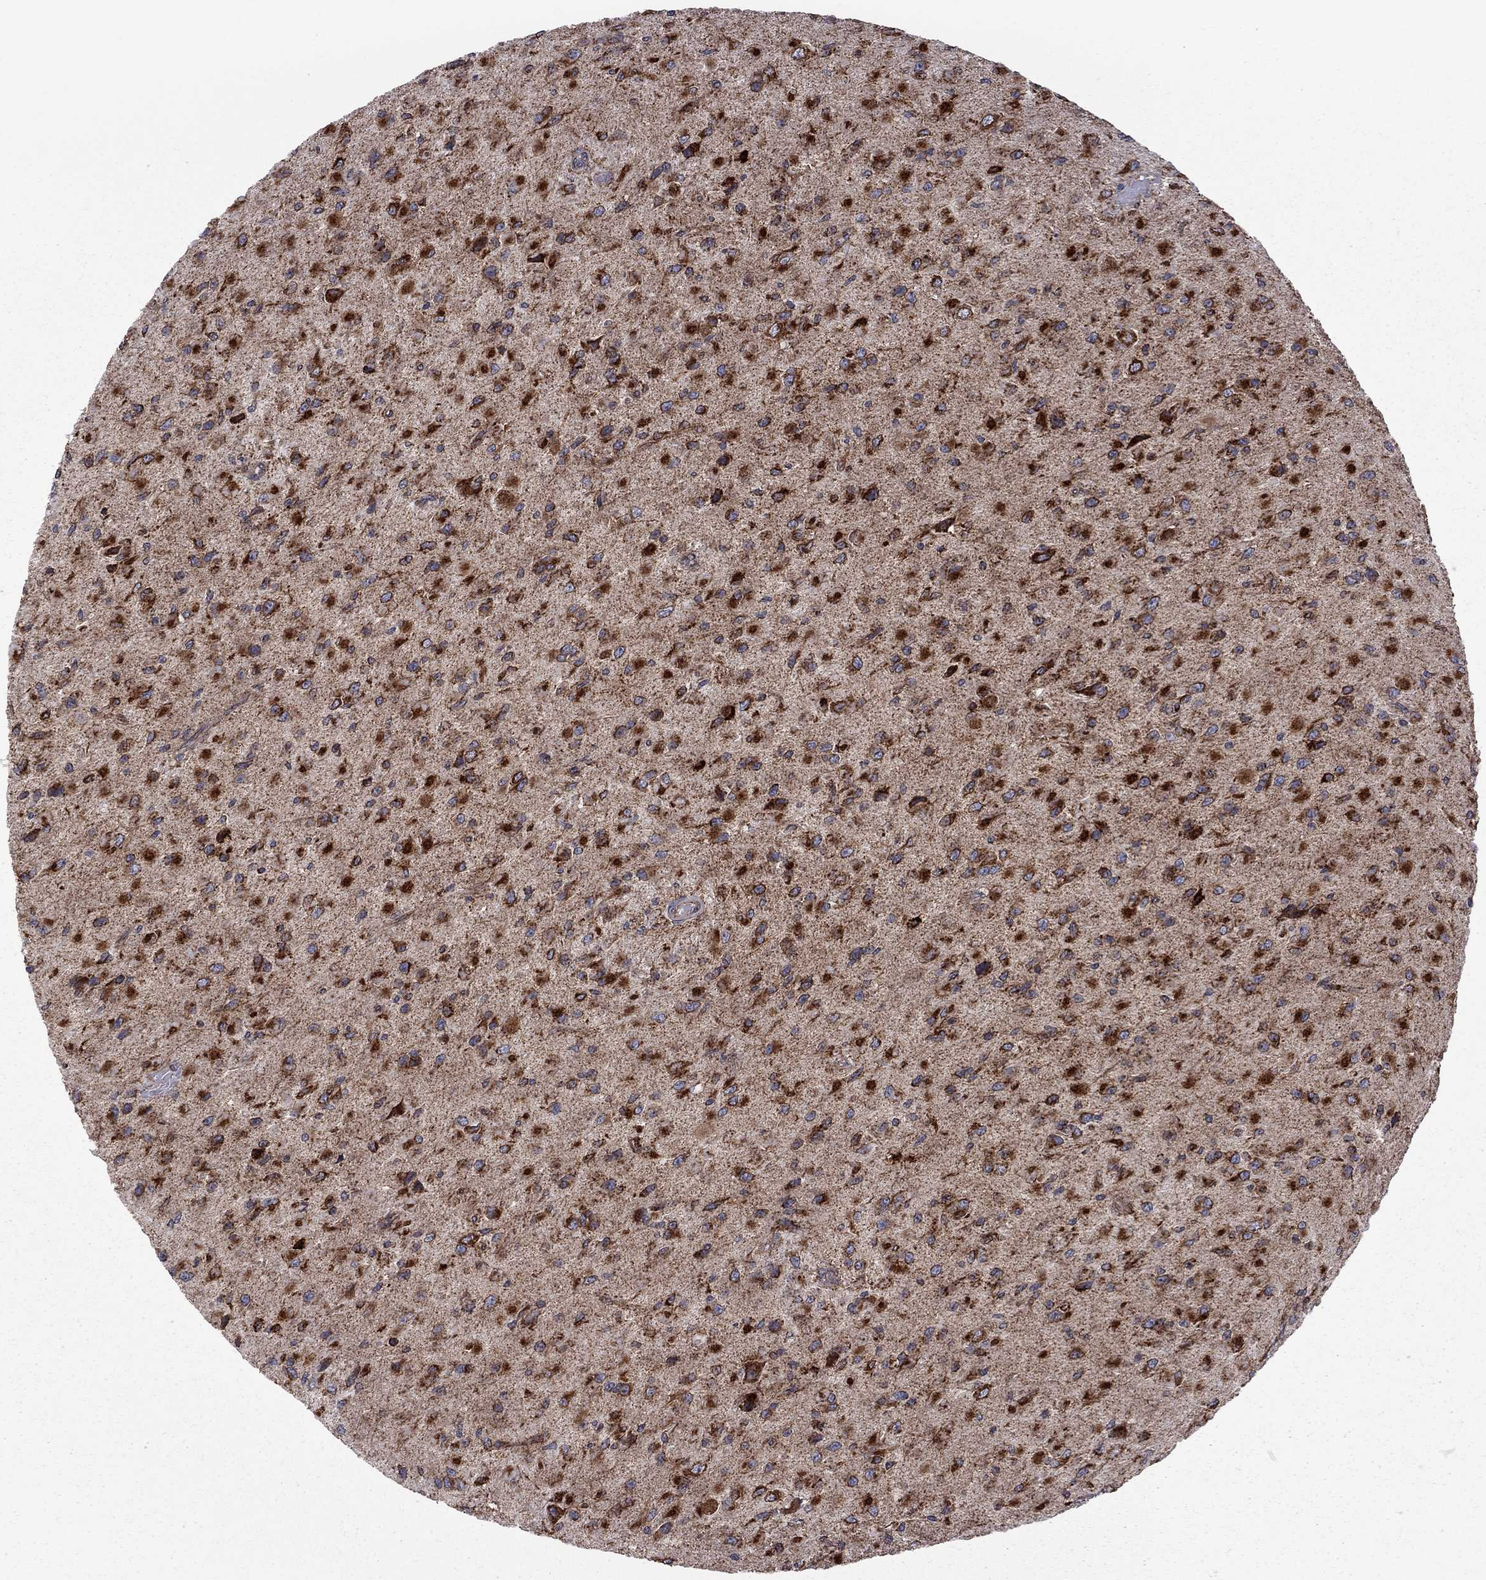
{"staining": {"intensity": "strong", "quantity": ">75%", "location": "cytoplasmic/membranous"}, "tissue": "glioma", "cell_type": "Tumor cells", "image_type": "cancer", "snomed": [{"axis": "morphology", "description": "Glioma, malignant, High grade"}, {"axis": "topography", "description": "Cerebral cortex"}], "caption": "Protein analysis of malignant glioma (high-grade) tissue reveals strong cytoplasmic/membranous staining in about >75% of tumor cells.", "gene": "CLPTM1", "patient": {"sex": "male", "age": 35}}